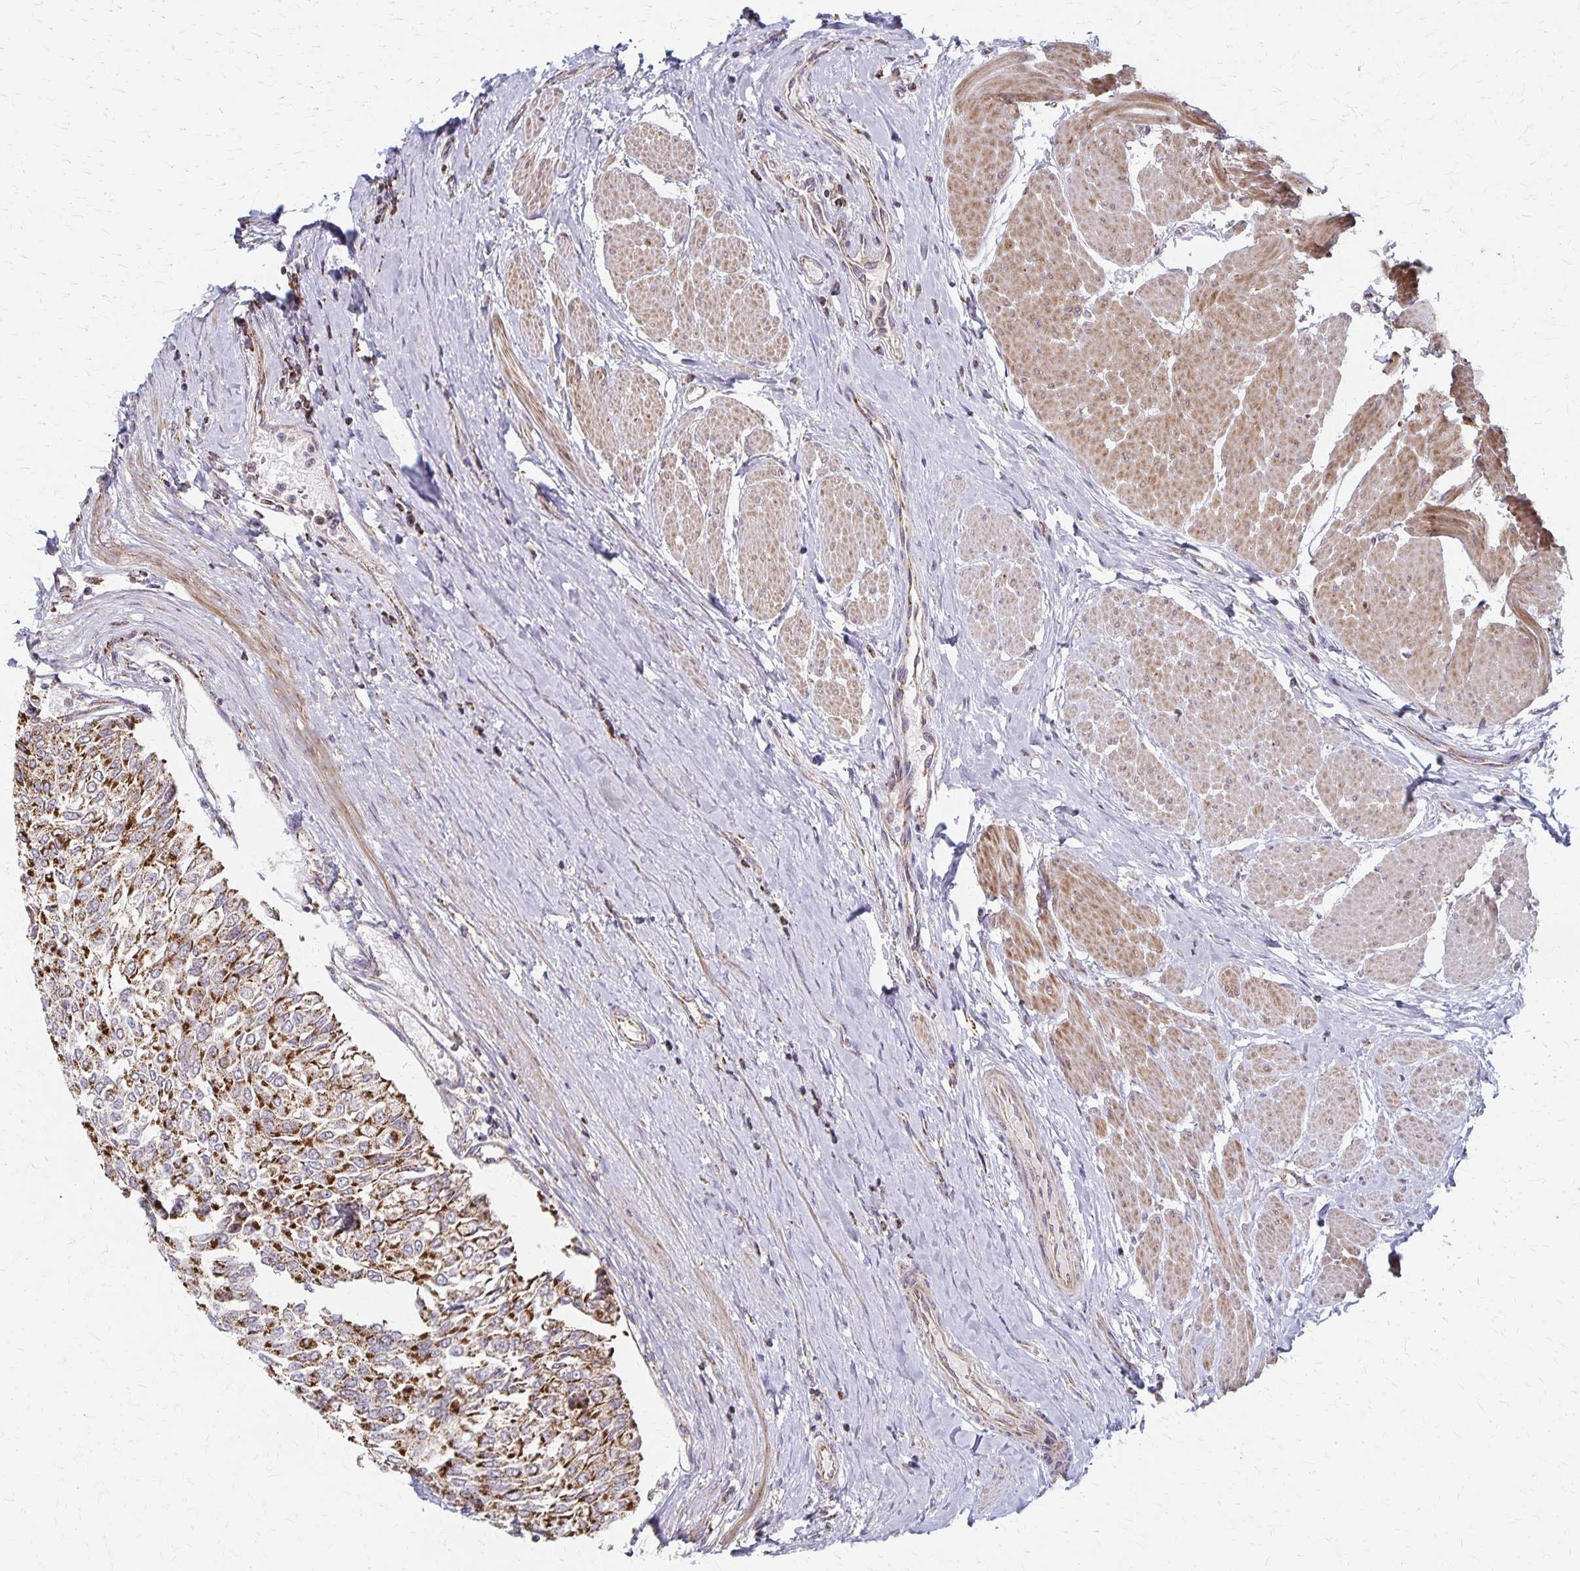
{"staining": {"intensity": "strong", "quantity": ">75%", "location": "cytoplasmic/membranous"}, "tissue": "urothelial cancer", "cell_type": "Tumor cells", "image_type": "cancer", "snomed": [{"axis": "morphology", "description": "Urothelial carcinoma, NOS"}, {"axis": "topography", "description": "Urinary bladder"}], "caption": "Immunohistochemical staining of urothelial cancer exhibits high levels of strong cytoplasmic/membranous protein expression in about >75% of tumor cells.", "gene": "DYRK4", "patient": {"sex": "male", "age": 67}}